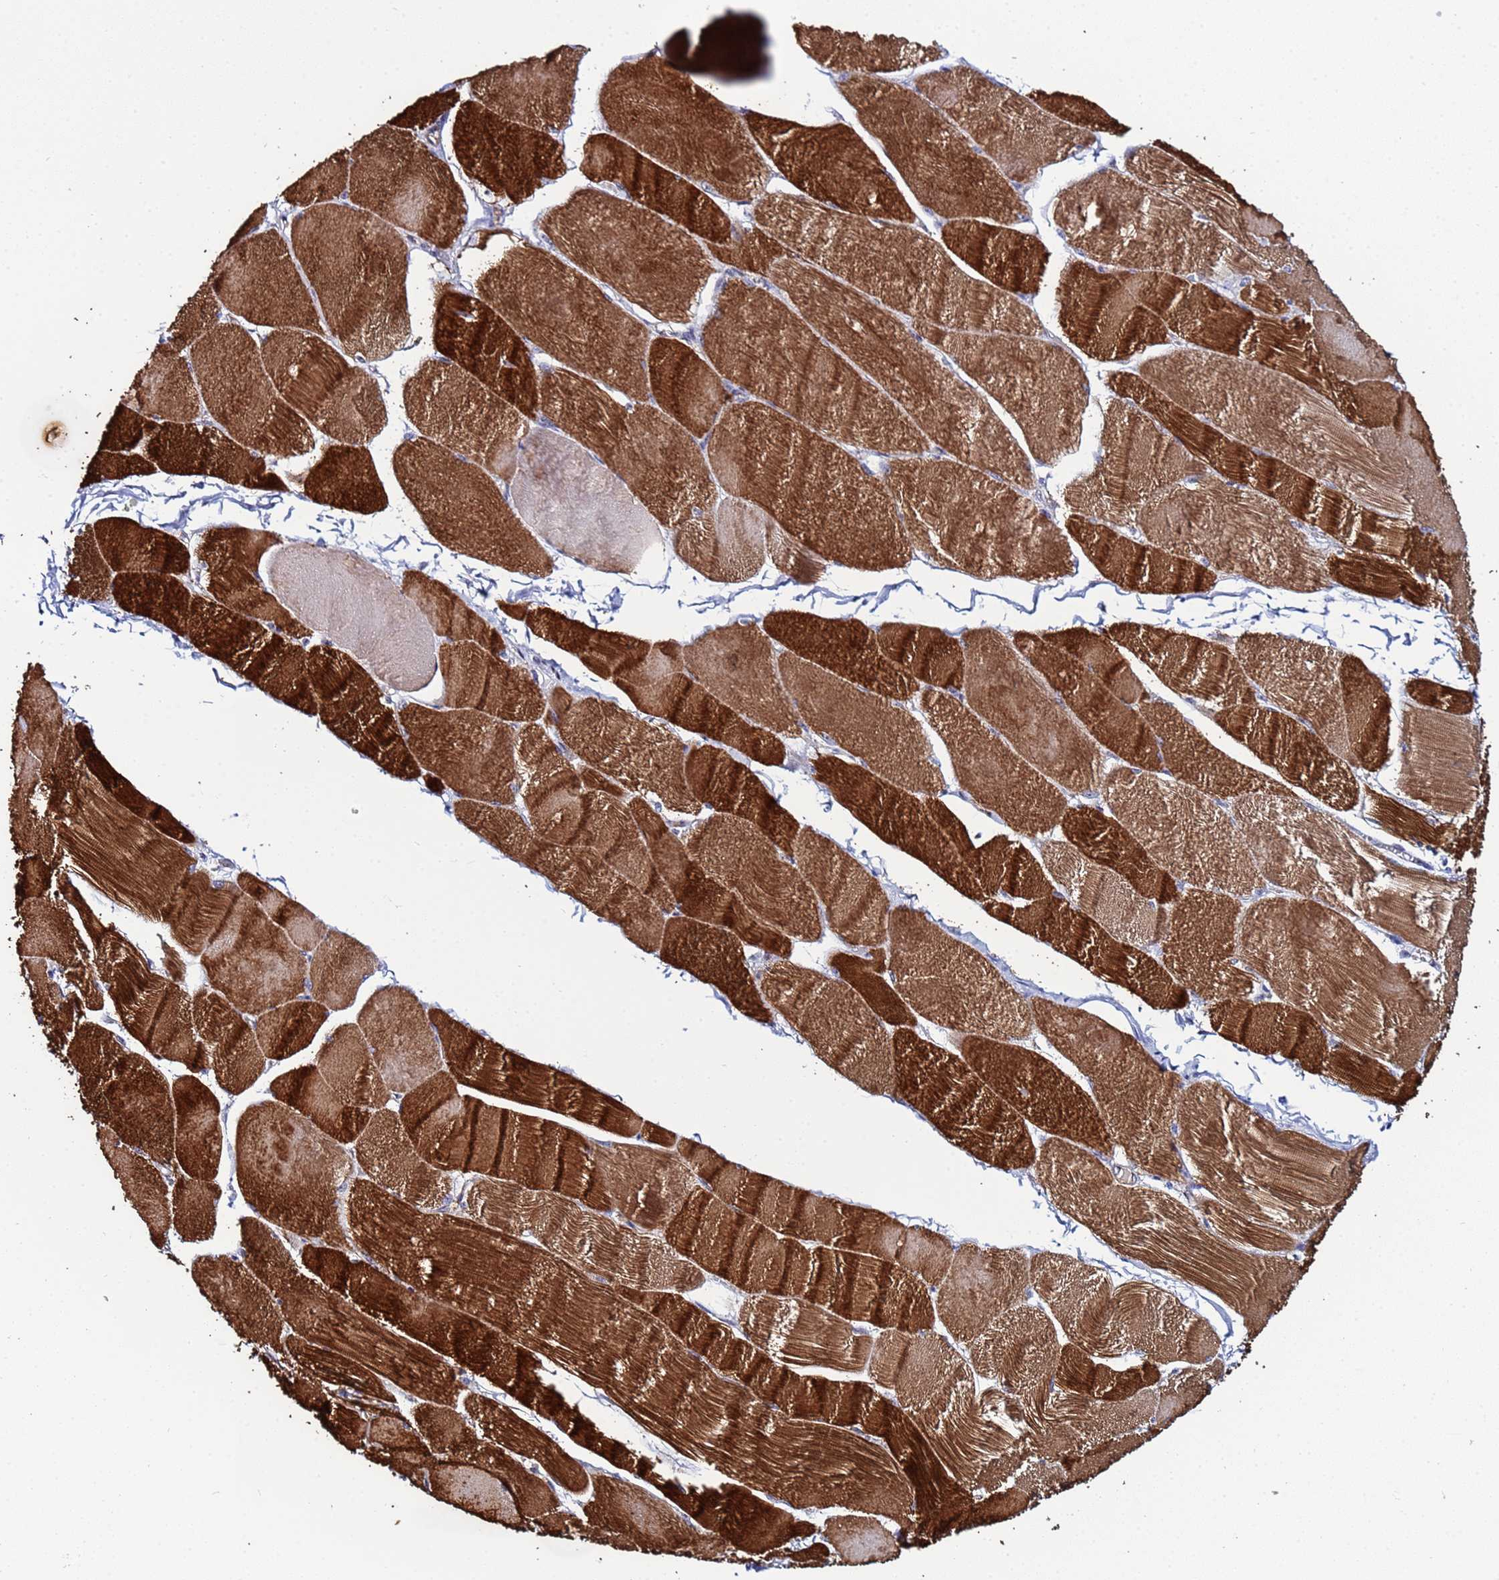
{"staining": {"intensity": "strong", "quantity": ">75%", "location": "cytoplasmic/membranous"}, "tissue": "skeletal muscle", "cell_type": "Myocytes", "image_type": "normal", "snomed": [{"axis": "morphology", "description": "Normal tissue, NOS"}, {"axis": "morphology", "description": "Basal cell carcinoma"}, {"axis": "topography", "description": "Skeletal muscle"}], "caption": "Myocytes reveal strong cytoplasmic/membranous staining in approximately >75% of cells in unremarkable skeletal muscle.", "gene": "SLC25A37", "patient": {"sex": "female", "age": 64}}